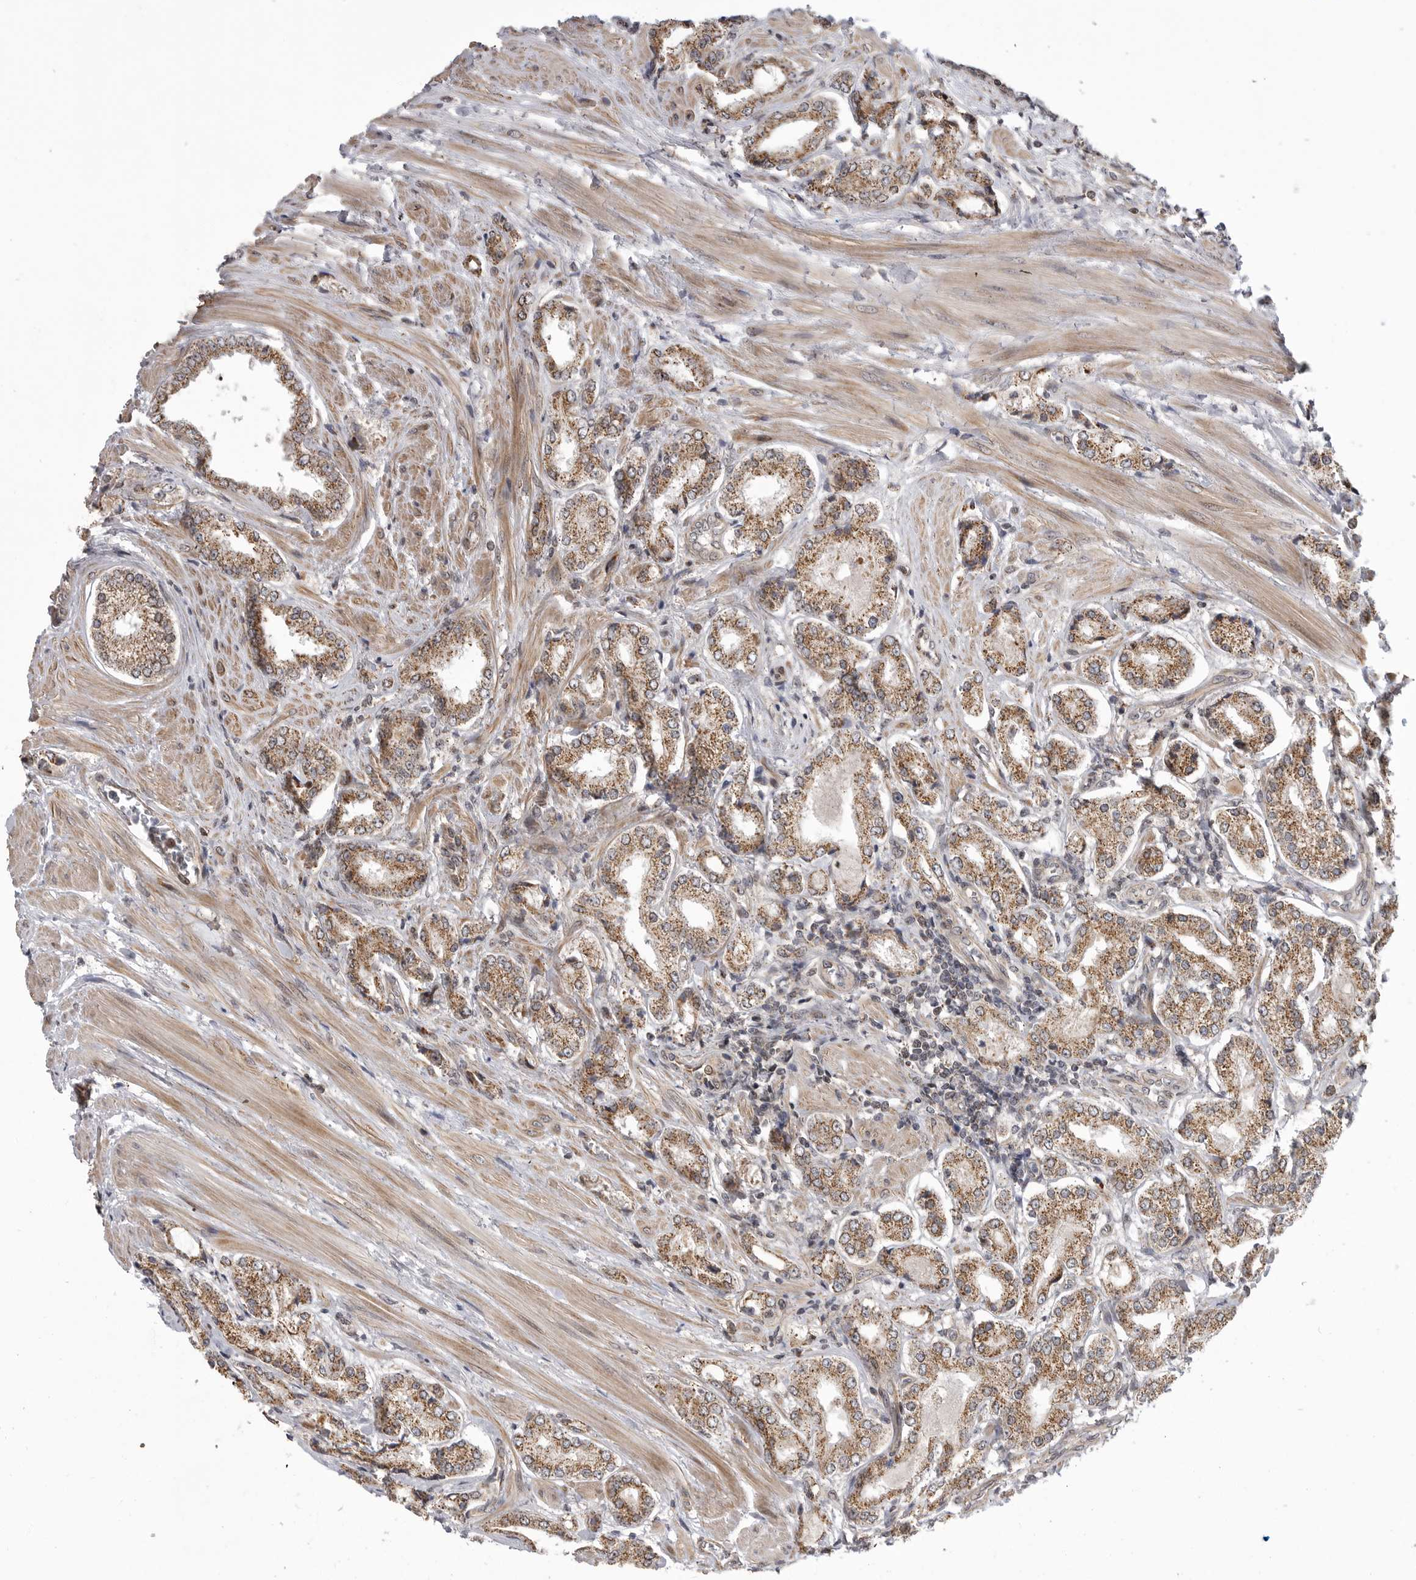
{"staining": {"intensity": "moderate", "quantity": ">75%", "location": "cytoplasmic/membranous"}, "tissue": "prostate cancer", "cell_type": "Tumor cells", "image_type": "cancer", "snomed": [{"axis": "morphology", "description": "Adenocarcinoma, Low grade"}, {"axis": "topography", "description": "Prostate"}], "caption": "IHC (DAB (3,3'-diaminobenzidine)) staining of prostate cancer (adenocarcinoma (low-grade)) shows moderate cytoplasmic/membranous protein expression in approximately >75% of tumor cells.", "gene": "TMPRSS11F", "patient": {"sex": "male", "age": 62}}